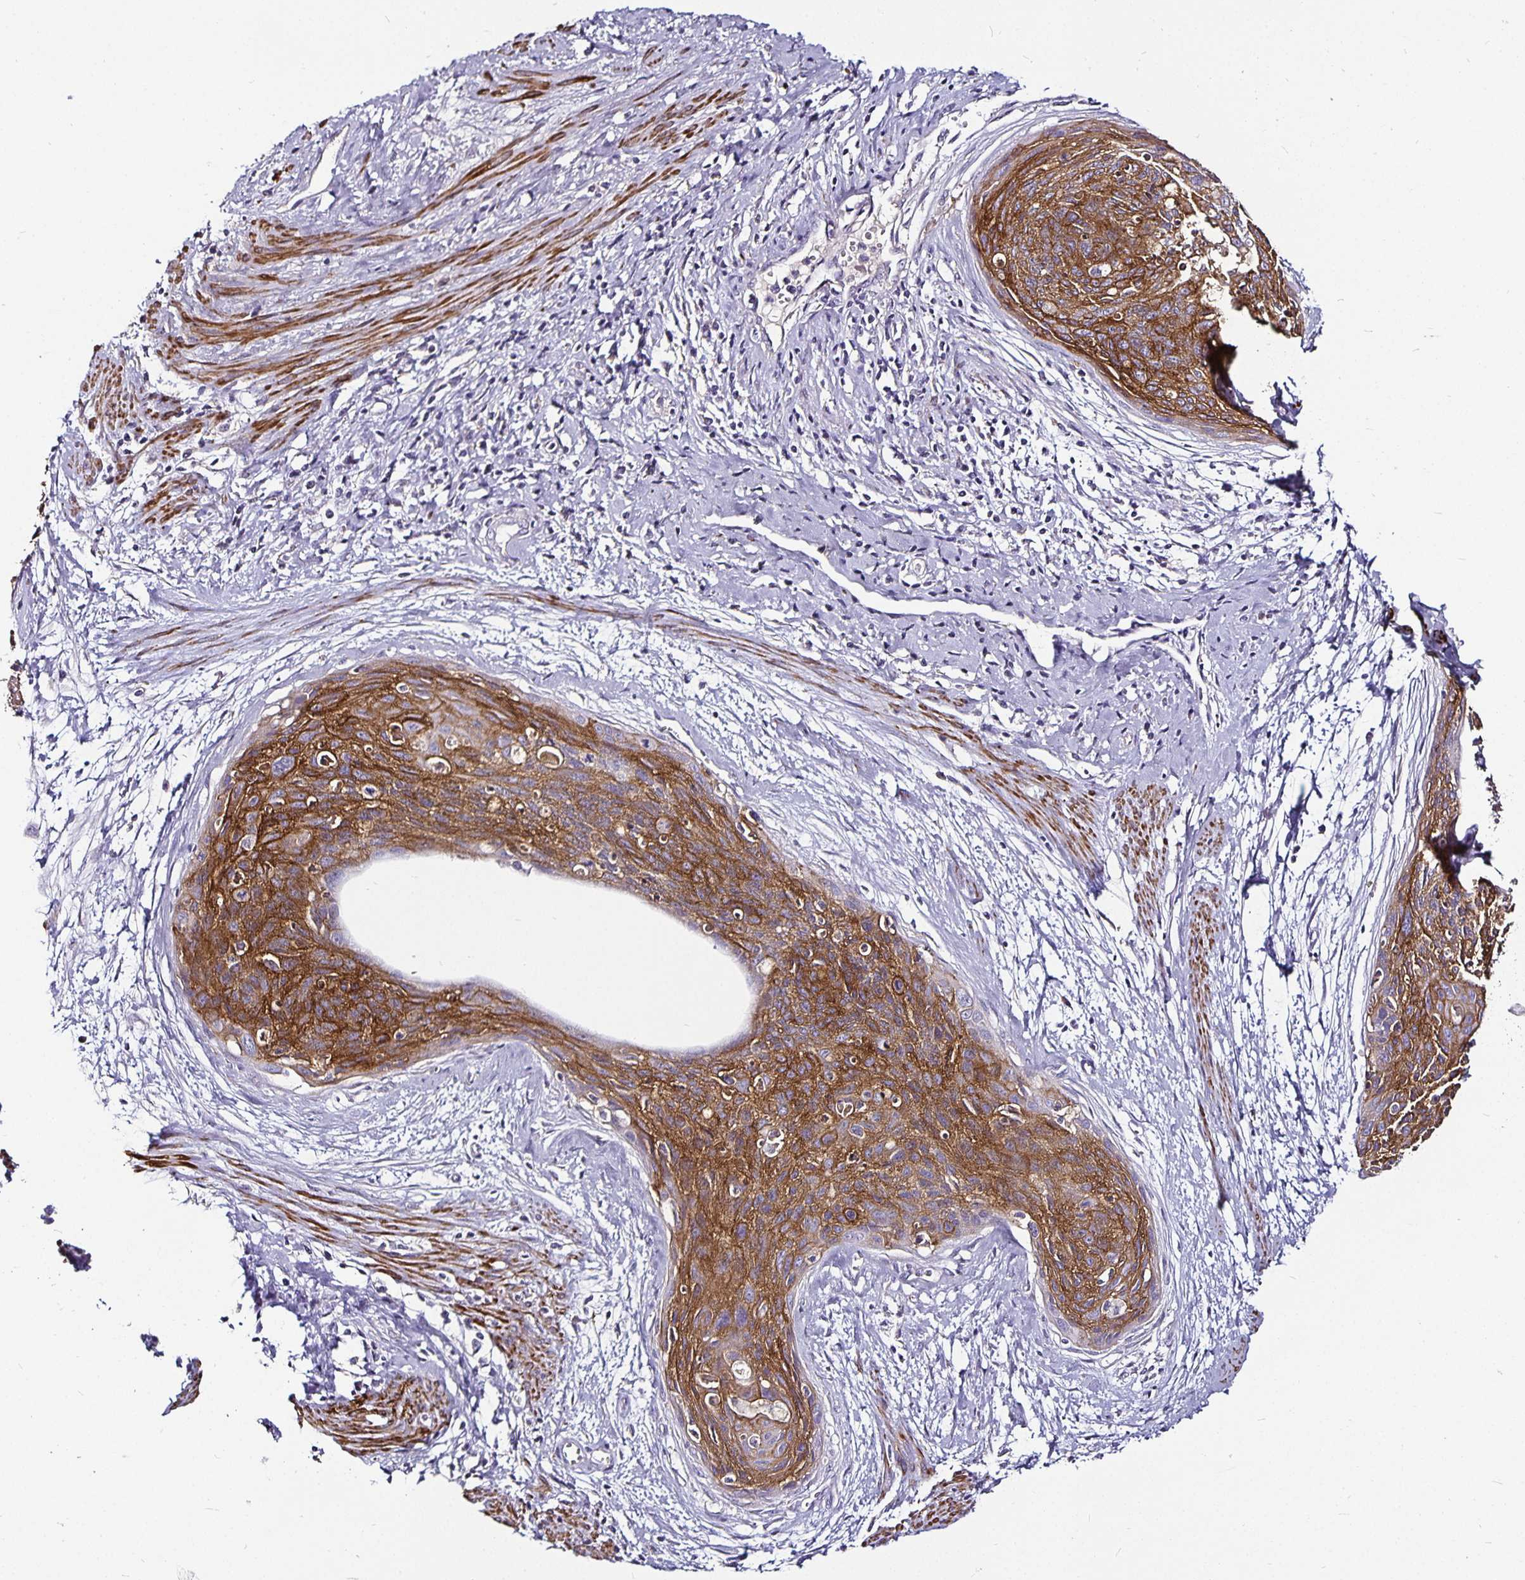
{"staining": {"intensity": "strong", "quantity": ">75%", "location": "cytoplasmic/membranous"}, "tissue": "cervical cancer", "cell_type": "Tumor cells", "image_type": "cancer", "snomed": [{"axis": "morphology", "description": "Squamous cell carcinoma, NOS"}, {"axis": "topography", "description": "Cervix"}], "caption": "Human cervical cancer stained for a protein (brown) shows strong cytoplasmic/membranous positive positivity in approximately >75% of tumor cells.", "gene": "CA12", "patient": {"sex": "female", "age": 55}}